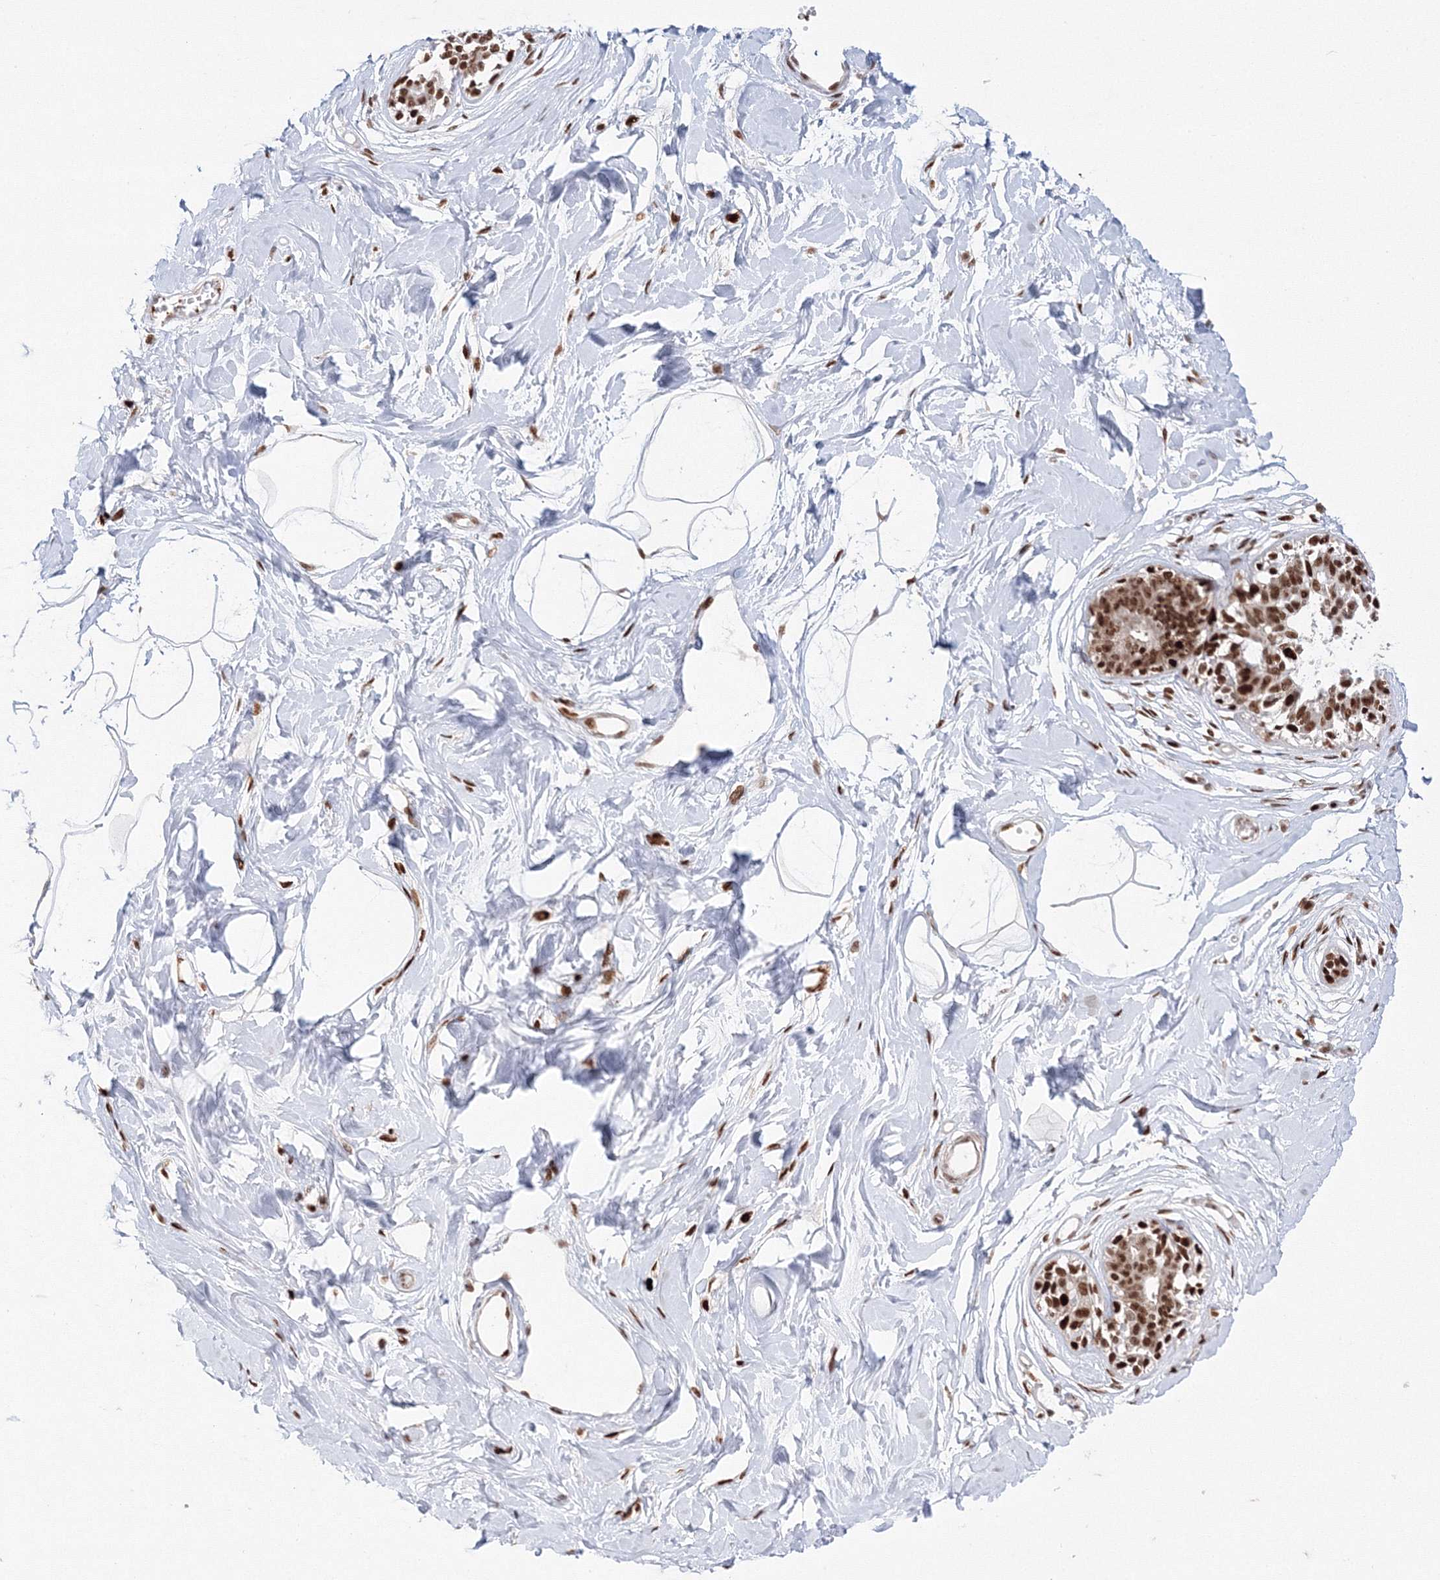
{"staining": {"intensity": "negative", "quantity": "none", "location": "none"}, "tissue": "breast", "cell_type": "Adipocytes", "image_type": "normal", "snomed": [{"axis": "morphology", "description": "Normal tissue, NOS"}, {"axis": "topography", "description": "Breast"}], "caption": "Photomicrograph shows no protein expression in adipocytes of normal breast. (DAB (3,3'-diaminobenzidine) immunohistochemistry visualized using brightfield microscopy, high magnification).", "gene": "LIG1", "patient": {"sex": "female", "age": 45}}